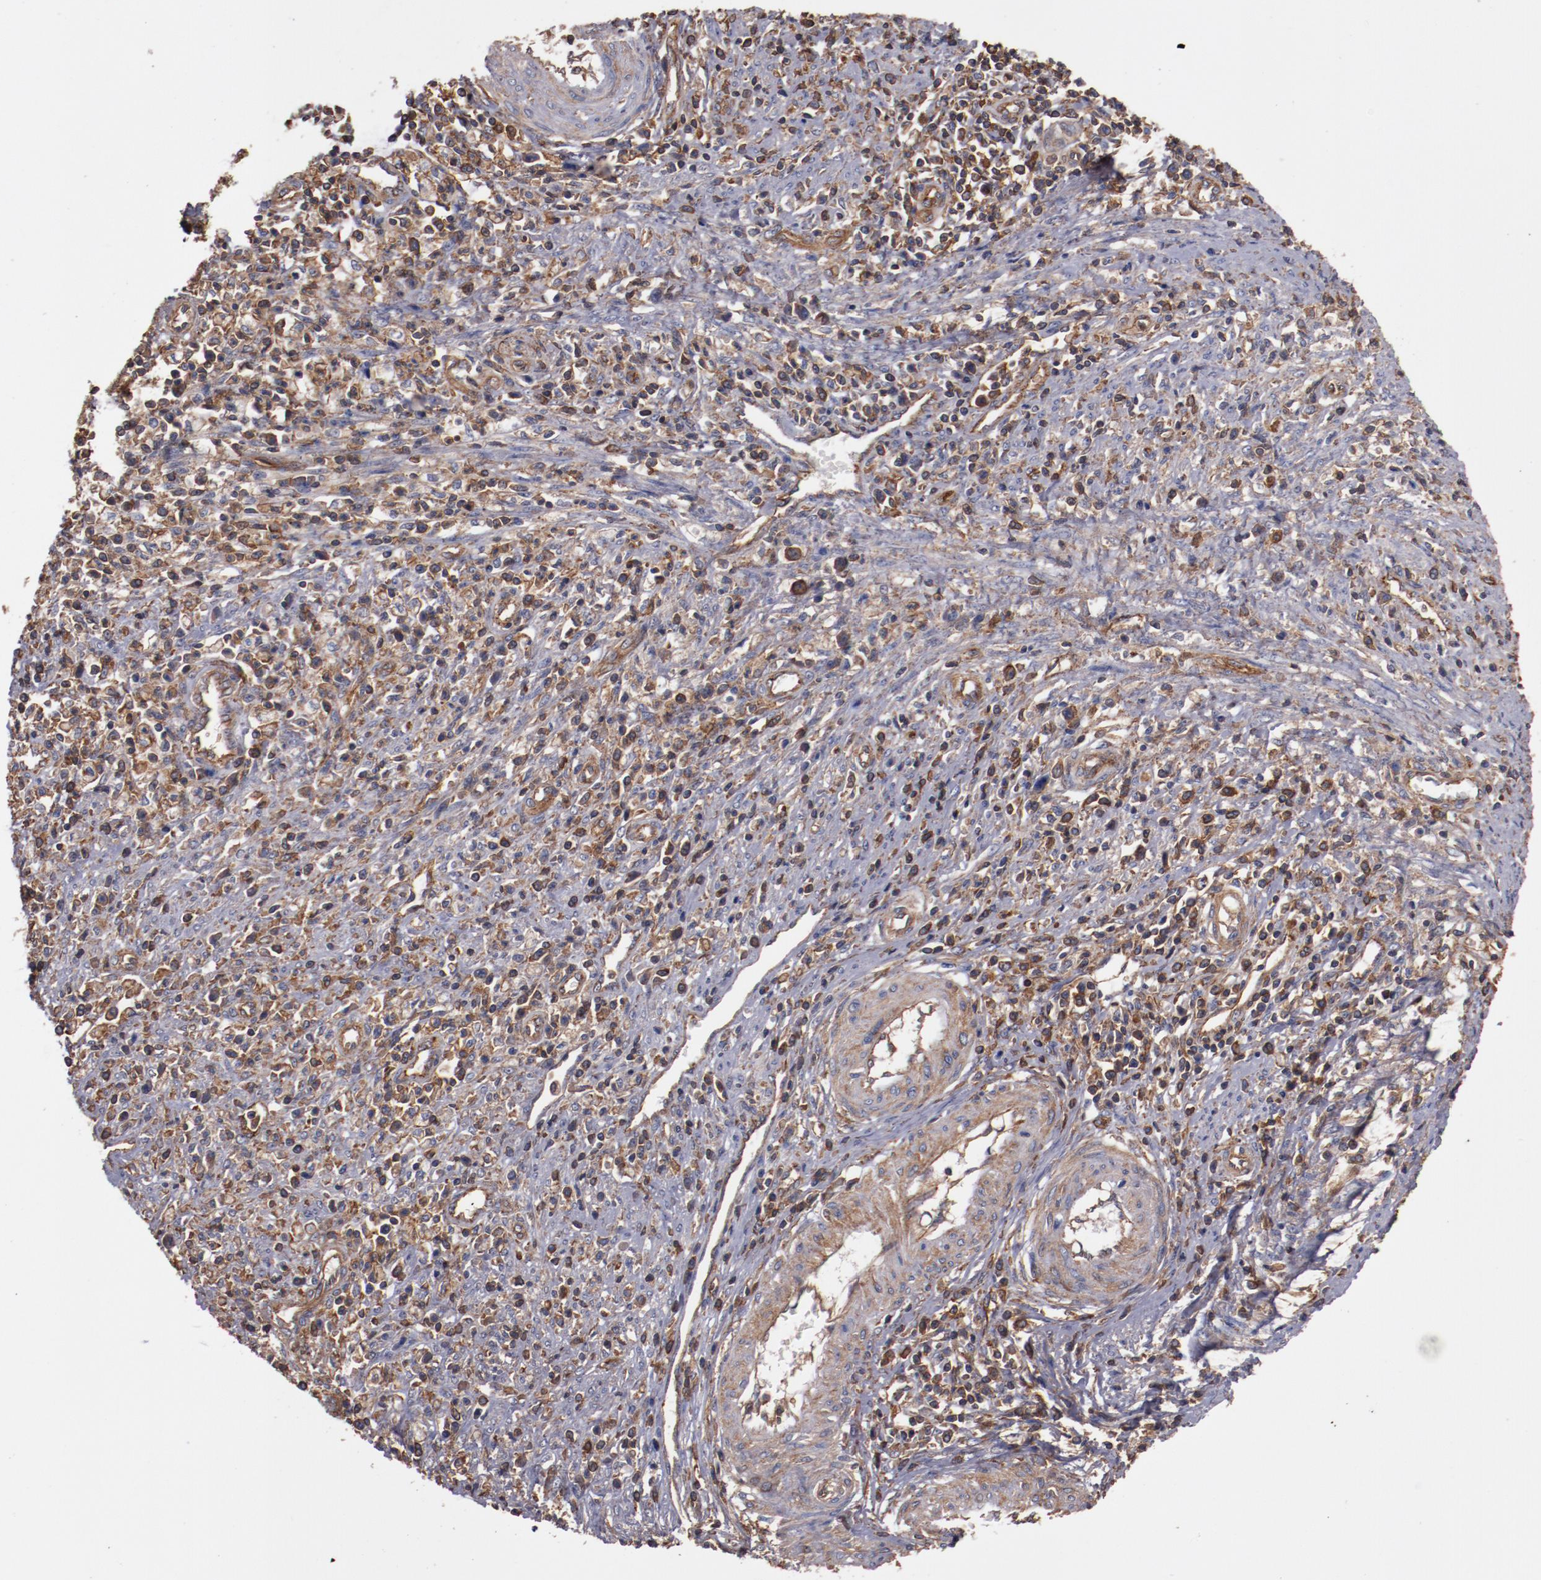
{"staining": {"intensity": "strong", "quantity": ">75%", "location": "cytoplasmic/membranous"}, "tissue": "cervical cancer", "cell_type": "Tumor cells", "image_type": "cancer", "snomed": [{"axis": "morphology", "description": "Adenocarcinoma, NOS"}, {"axis": "topography", "description": "Cervix"}], "caption": "This micrograph exhibits adenocarcinoma (cervical) stained with immunohistochemistry (IHC) to label a protein in brown. The cytoplasmic/membranous of tumor cells show strong positivity for the protein. Nuclei are counter-stained blue.", "gene": "TMOD3", "patient": {"sex": "female", "age": 36}}